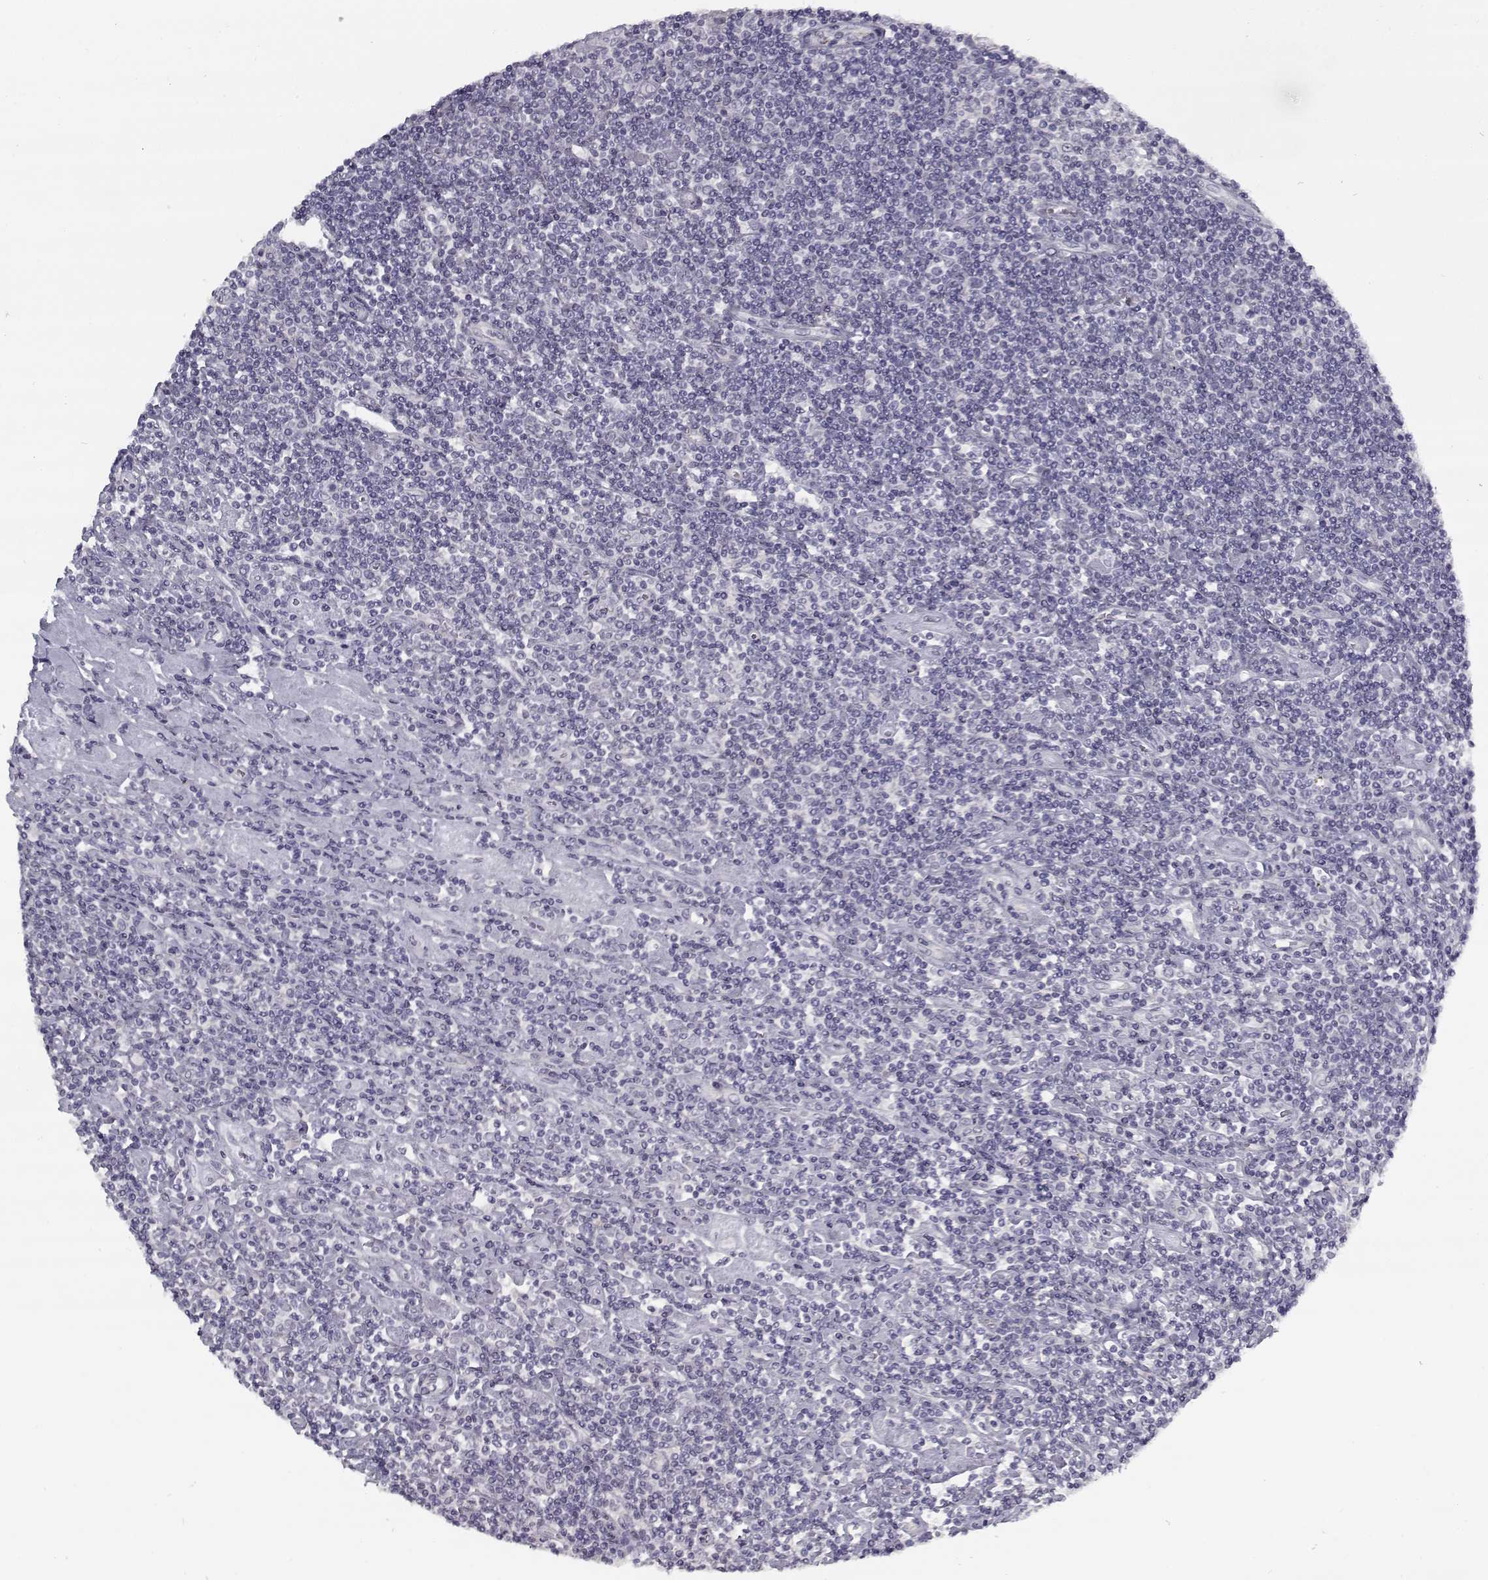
{"staining": {"intensity": "negative", "quantity": "none", "location": "none"}, "tissue": "lymphoma", "cell_type": "Tumor cells", "image_type": "cancer", "snomed": [{"axis": "morphology", "description": "Hodgkin's disease, NOS"}, {"axis": "topography", "description": "Lymph node"}], "caption": "High magnification brightfield microscopy of lymphoma stained with DAB (3,3'-diaminobenzidine) (brown) and counterstained with hematoxylin (blue): tumor cells show no significant expression.", "gene": "SNCA", "patient": {"sex": "male", "age": 40}}